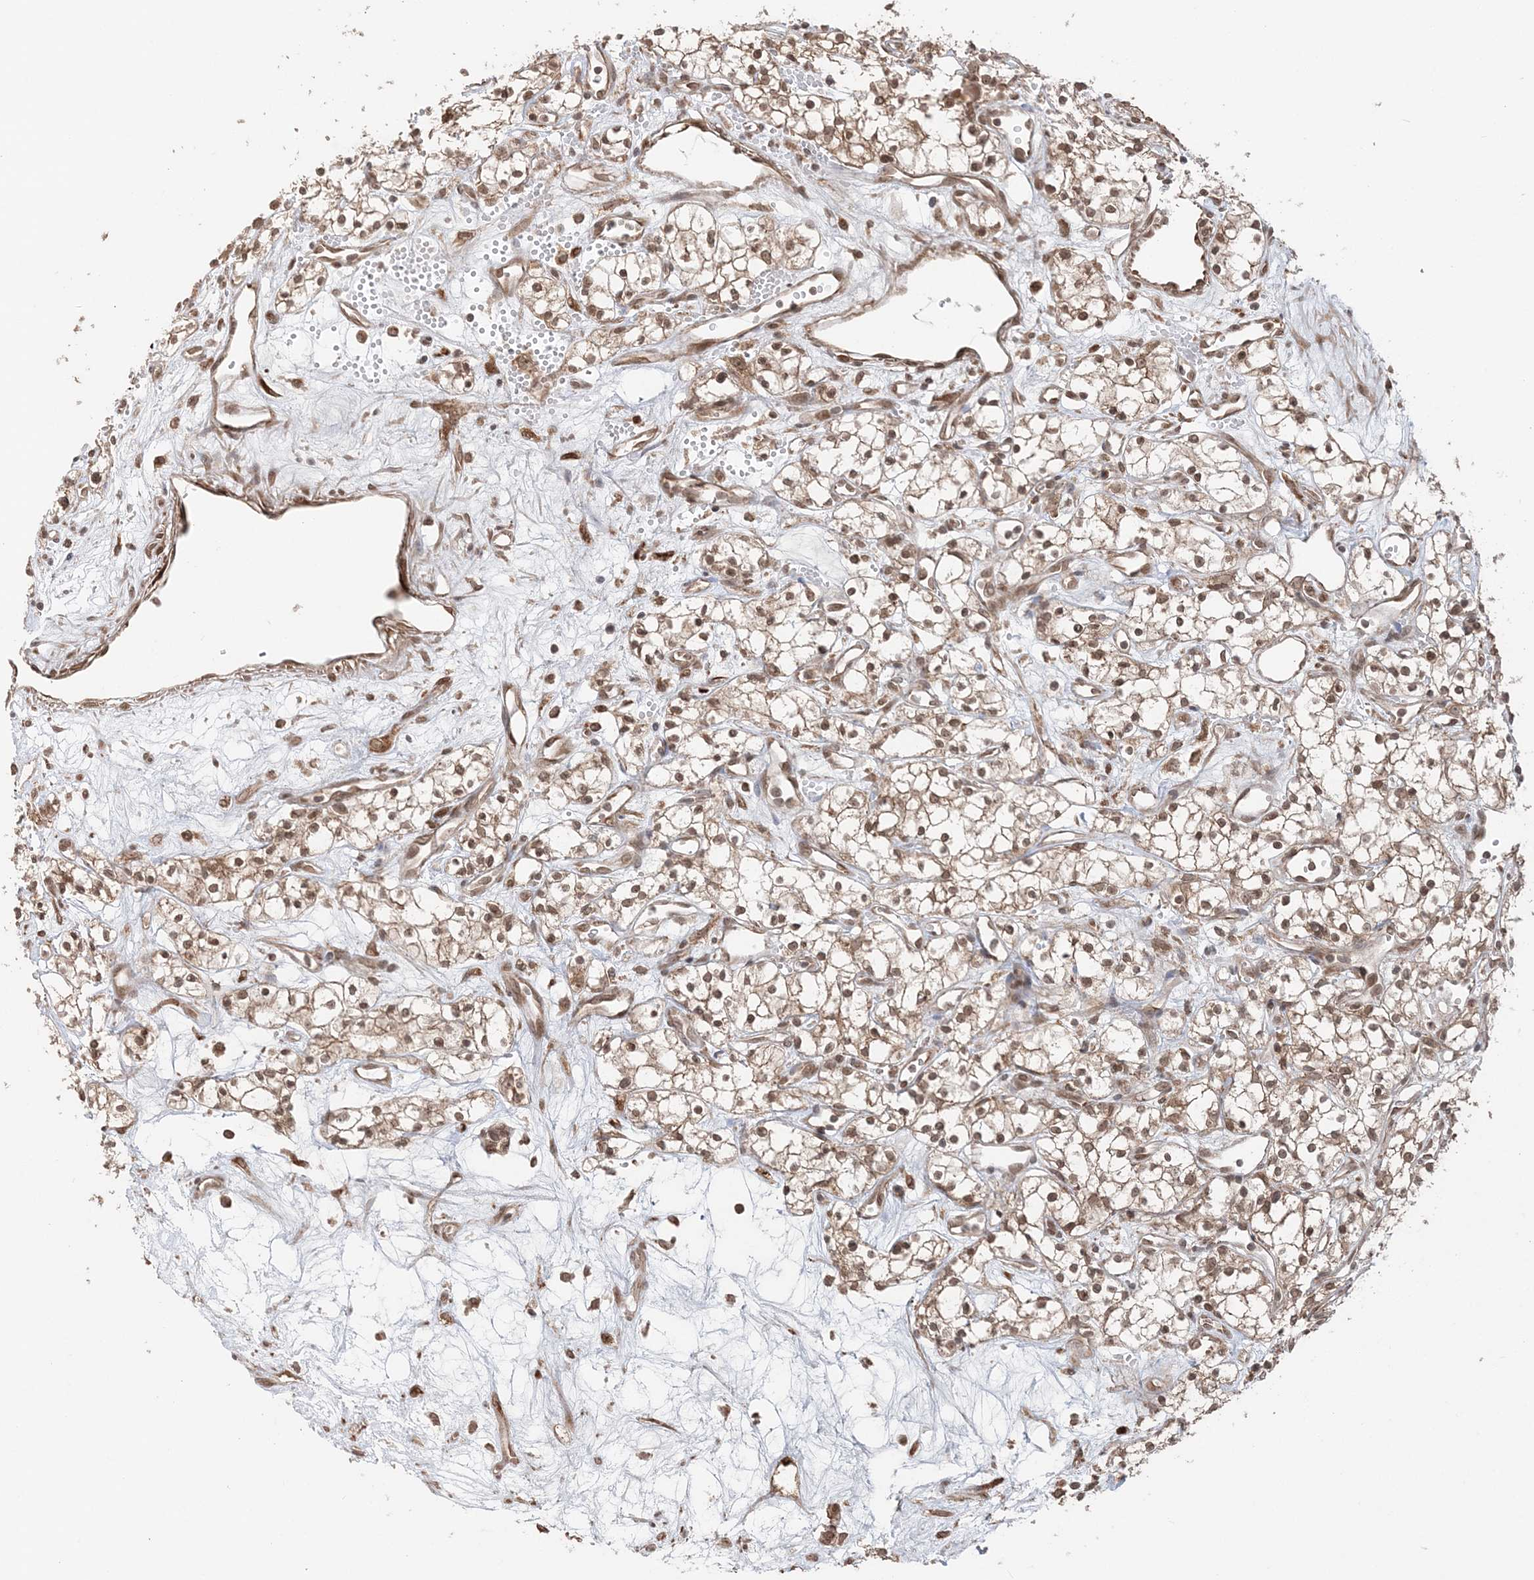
{"staining": {"intensity": "moderate", "quantity": ">75%", "location": "cytoplasmic/membranous,nuclear"}, "tissue": "renal cancer", "cell_type": "Tumor cells", "image_type": "cancer", "snomed": [{"axis": "morphology", "description": "Adenocarcinoma, NOS"}, {"axis": "topography", "description": "Kidney"}], "caption": "Renal adenocarcinoma stained with a protein marker exhibits moderate staining in tumor cells.", "gene": "TMED10", "patient": {"sex": "male", "age": 59}}